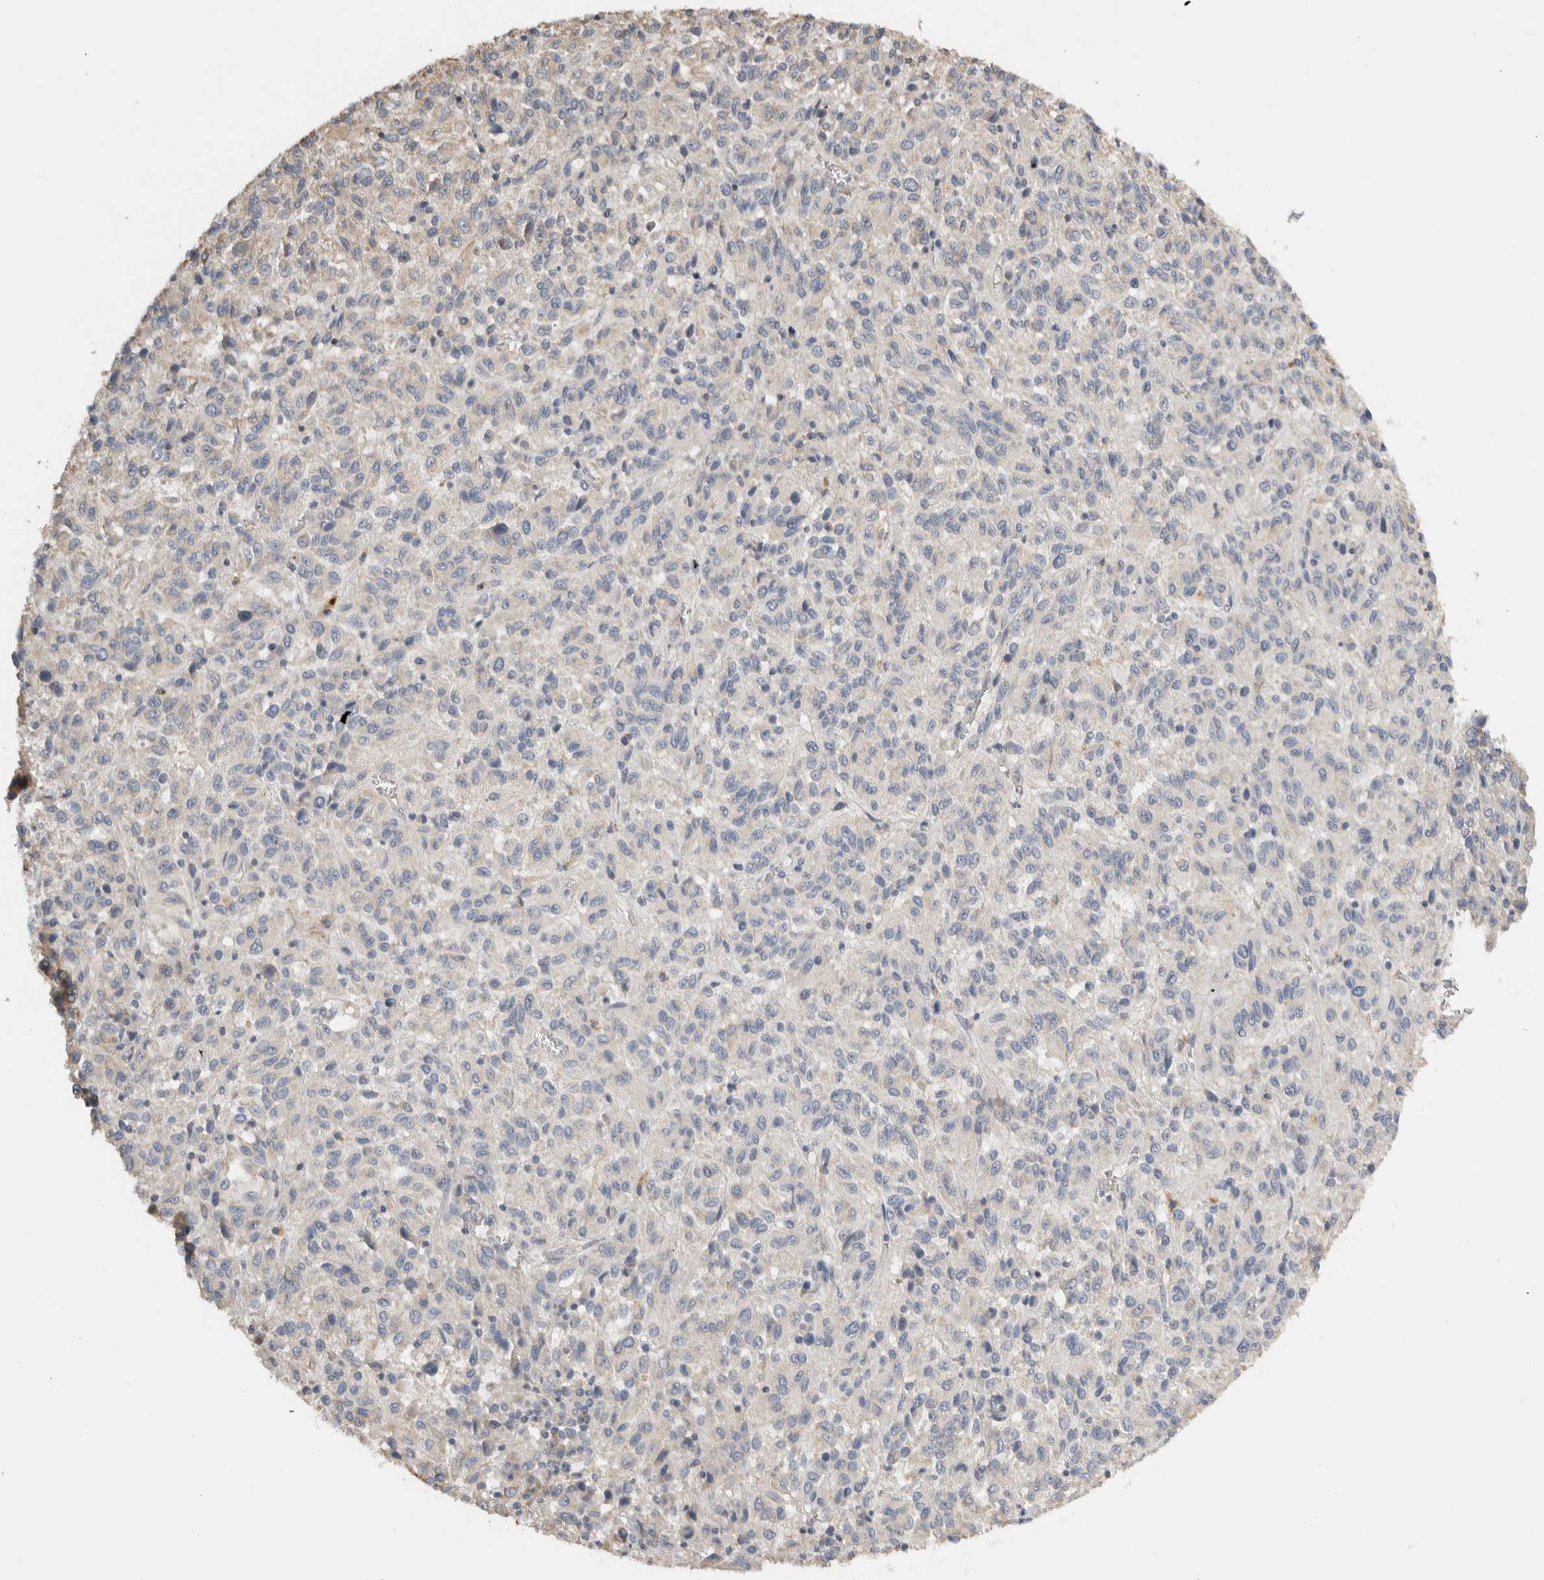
{"staining": {"intensity": "negative", "quantity": "none", "location": "none"}, "tissue": "melanoma", "cell_type": "Tumor cells", "image_type": "cancer", "snomed": [{"axis": "morphology", "description": "Malignant melanoma, Metastatic site"}, {"axis": "topography", "description": "Lung"}], "caption": "Tumor cells are negative for protein expression in human melanoma.", "gene": "EIF3H", "patient": {"sex": "male", "age": 64}}